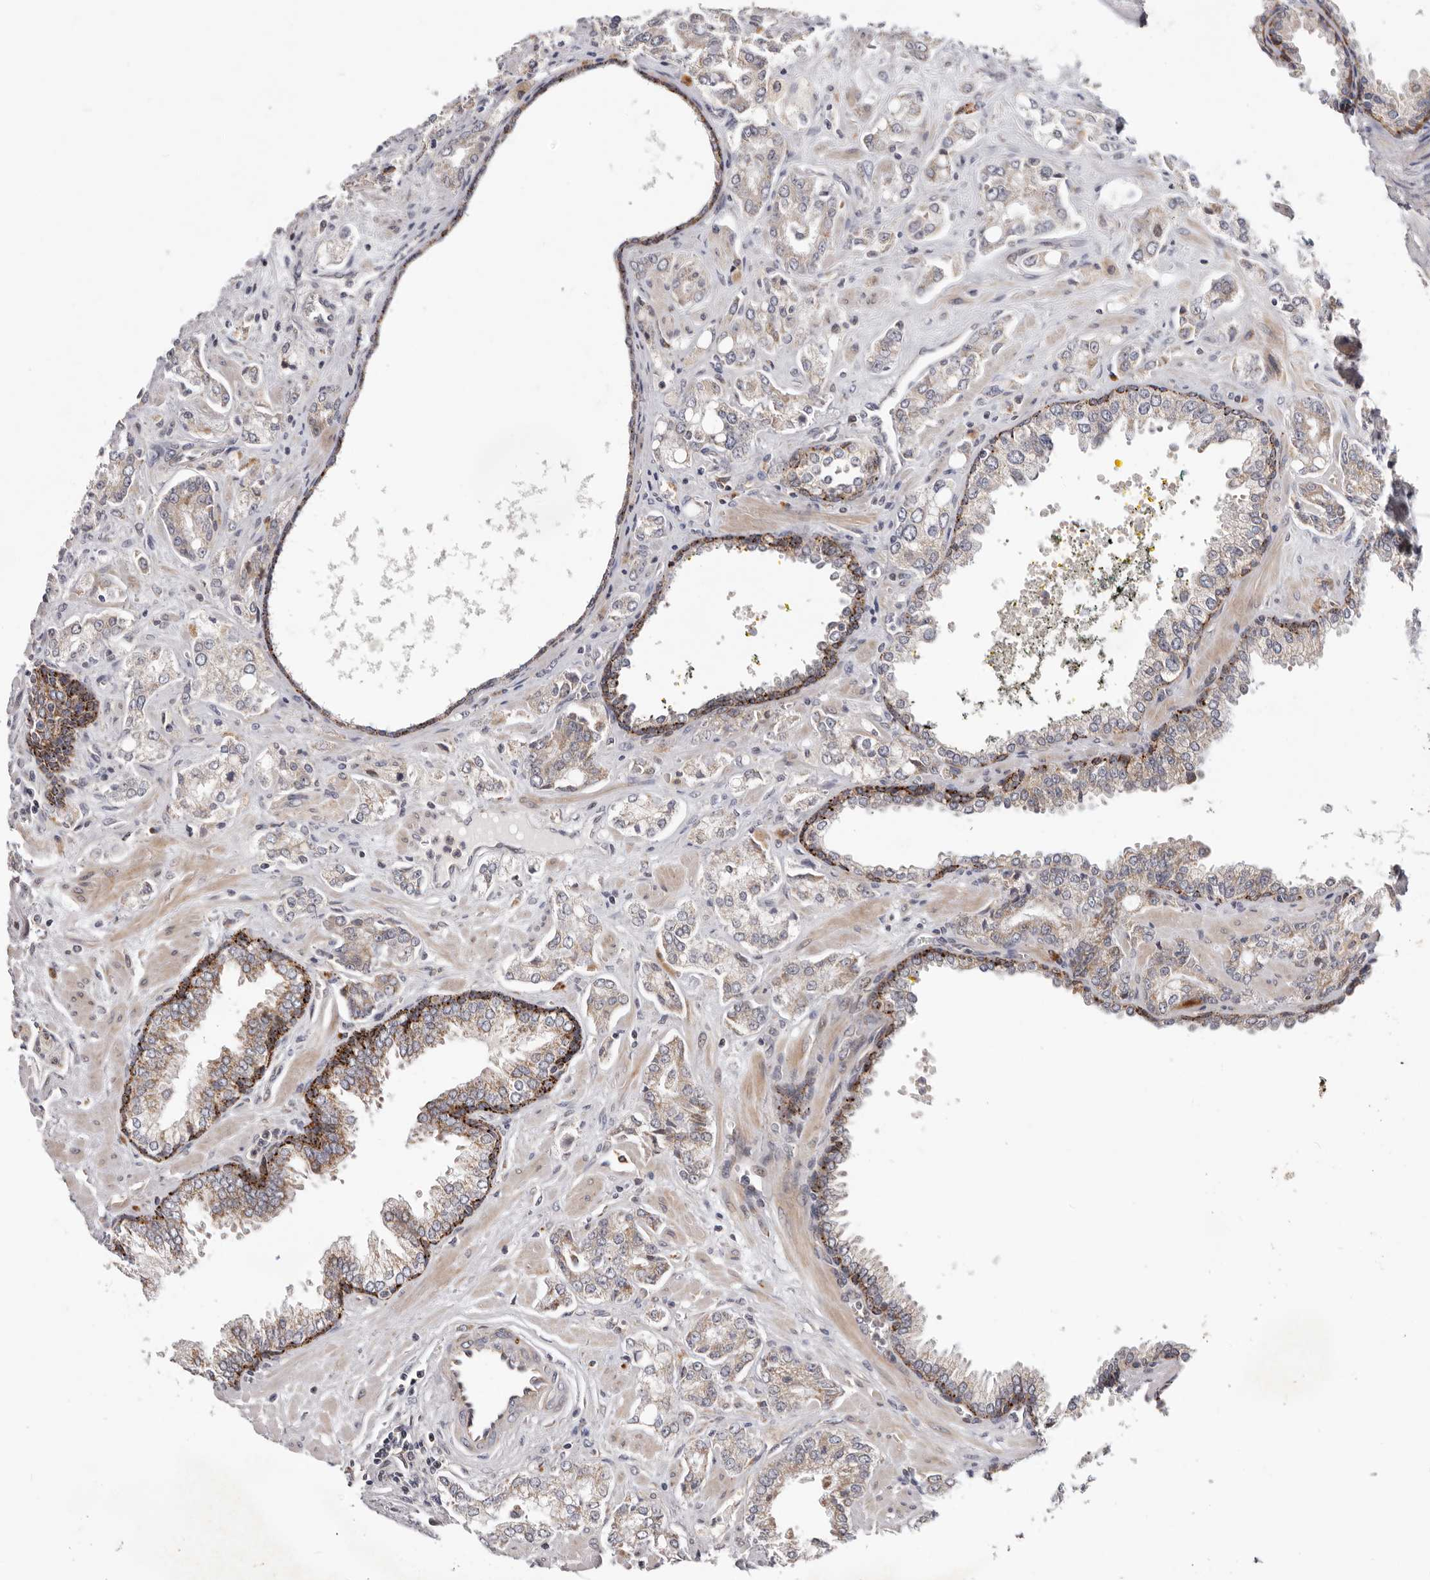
{"staining": {"intensity": "weak", "quantity": "<25%", "location": "cytoplasmic/membranous"}, "tissue": "prostate cancer", "cell_type": "Tumor cells", "image_type": "cancer", "snomed": [{"axis": "morphology", "description": "Adenocarcinoma, High grade"}, {"axis": "topography", "description": "Prostate"}], "caption": "Tumor cells show no significant protein positivity in adenocarcinoma (high-grade) (prostate).", "gene": "TOR3A", "patient": {"sex": "male", "age": 67}}